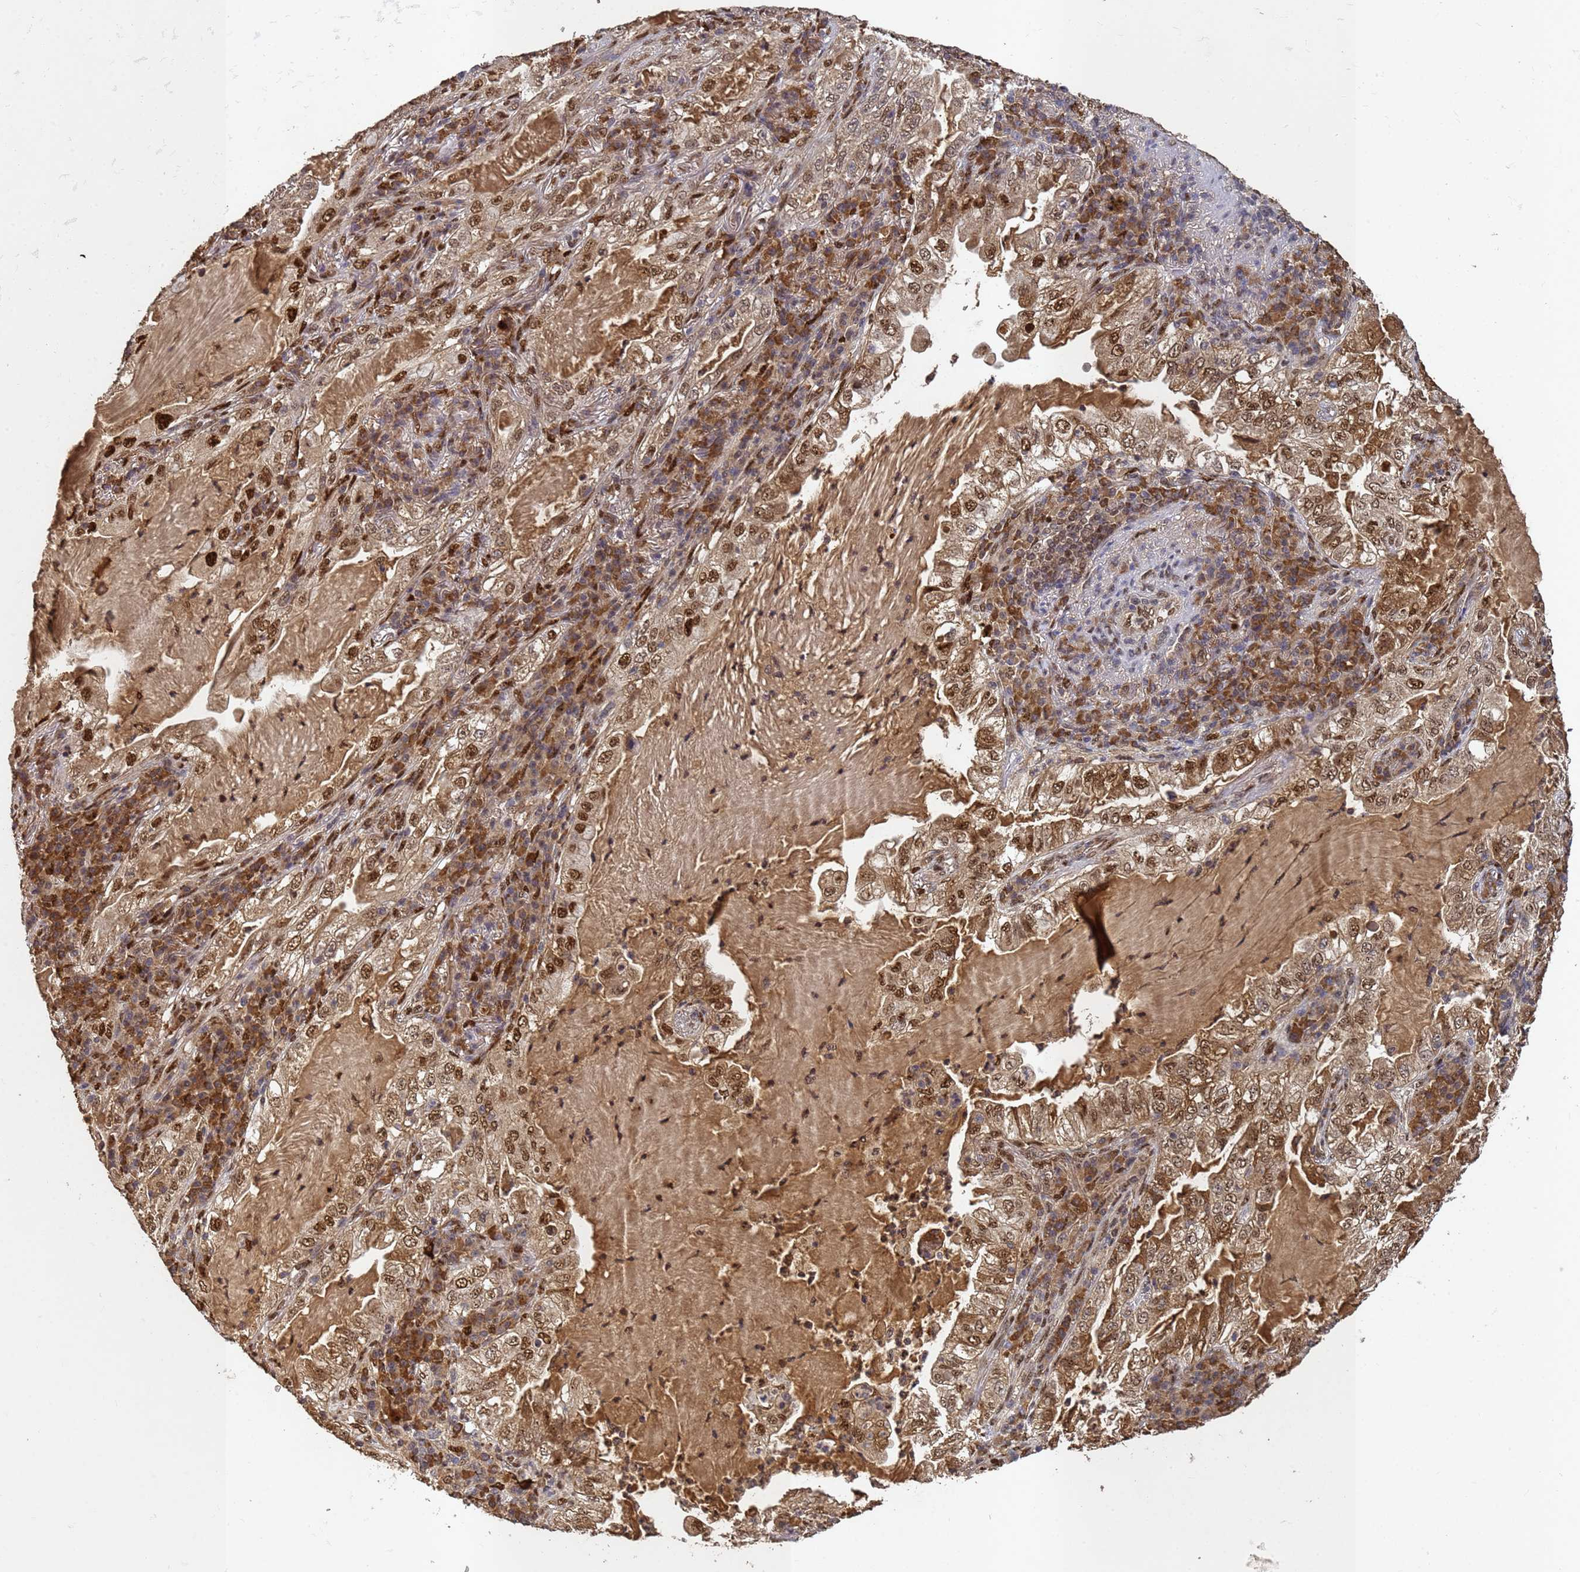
{"staining": {"intensity": "moderate", "quantity": ">75%", "location": "cytoplasmic/membranous,nuclear"}, "tissue": "lung cancer", "cell_type": "Tumor cells", "image_type": "cancer", "snomed": [{"axis": "morphology", "description": "Adenocarcinoma, NOS"}, {"axis": "topography", "description": "Lung"}], "caption": "Lung cancer (adenocarcinoma) stained for a protein displays moderate cytoplasmic/membranous and nuclear positivity in tumor cells.", "gene": "SECISBP2", "patient": {"sex": "female", "age": 73}}